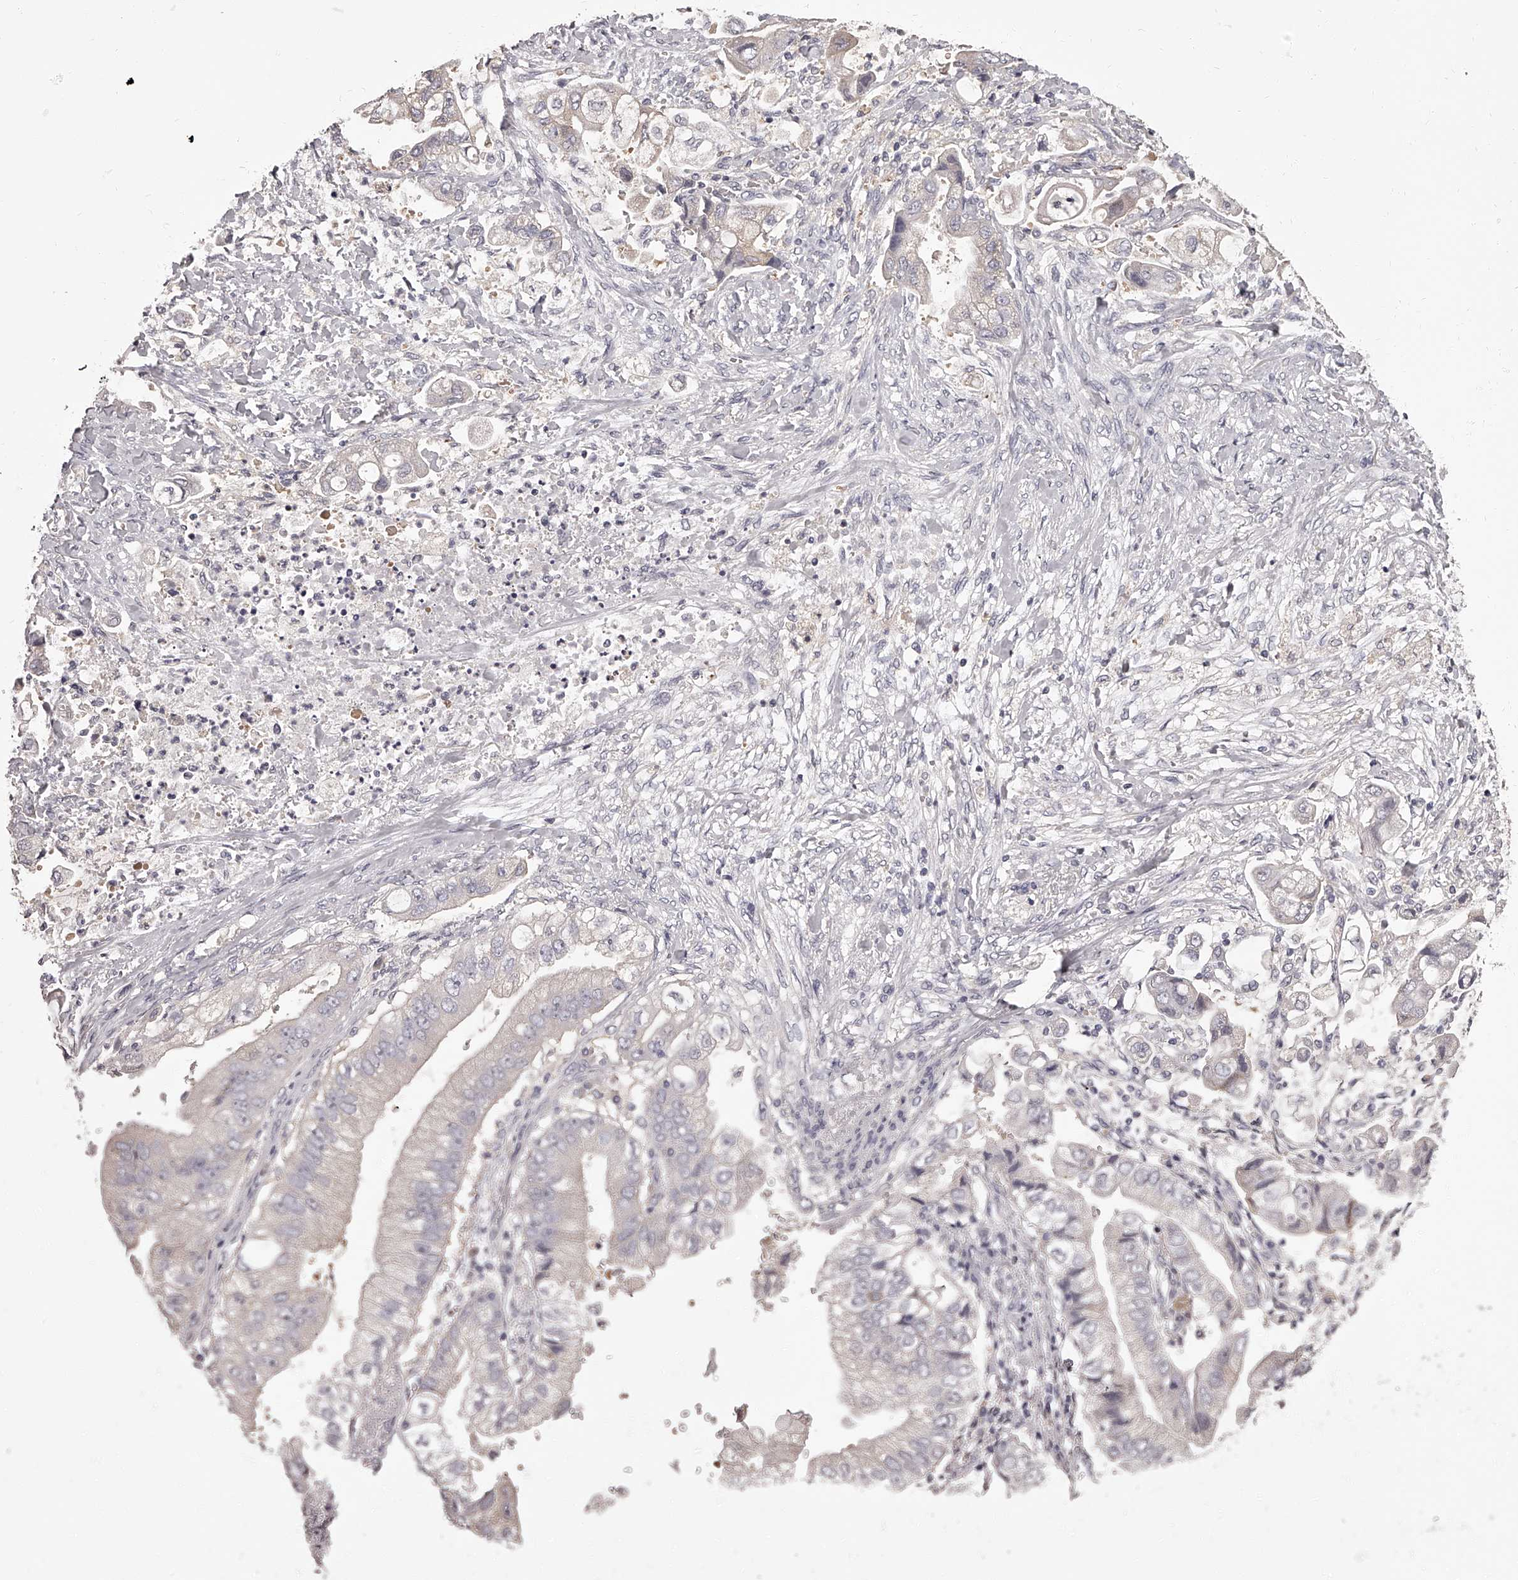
{"staining": {"intensity": "negative", "quantity": "none", "location": "none"}, "tissue": "stomach cancer", "cell_type": "Tumor cells", "image_type": "cancer", "snomed": [{"axis": "morphology", "description": "Adenocarcinoma, NOS"}, {"axis": "topography", "description": "Stomach"}], "caption": "Tumor cells are negative for brown protein staining in stomach cancer.", "gene": "APEH", "patient": {"sex": "male", "age": 62}}